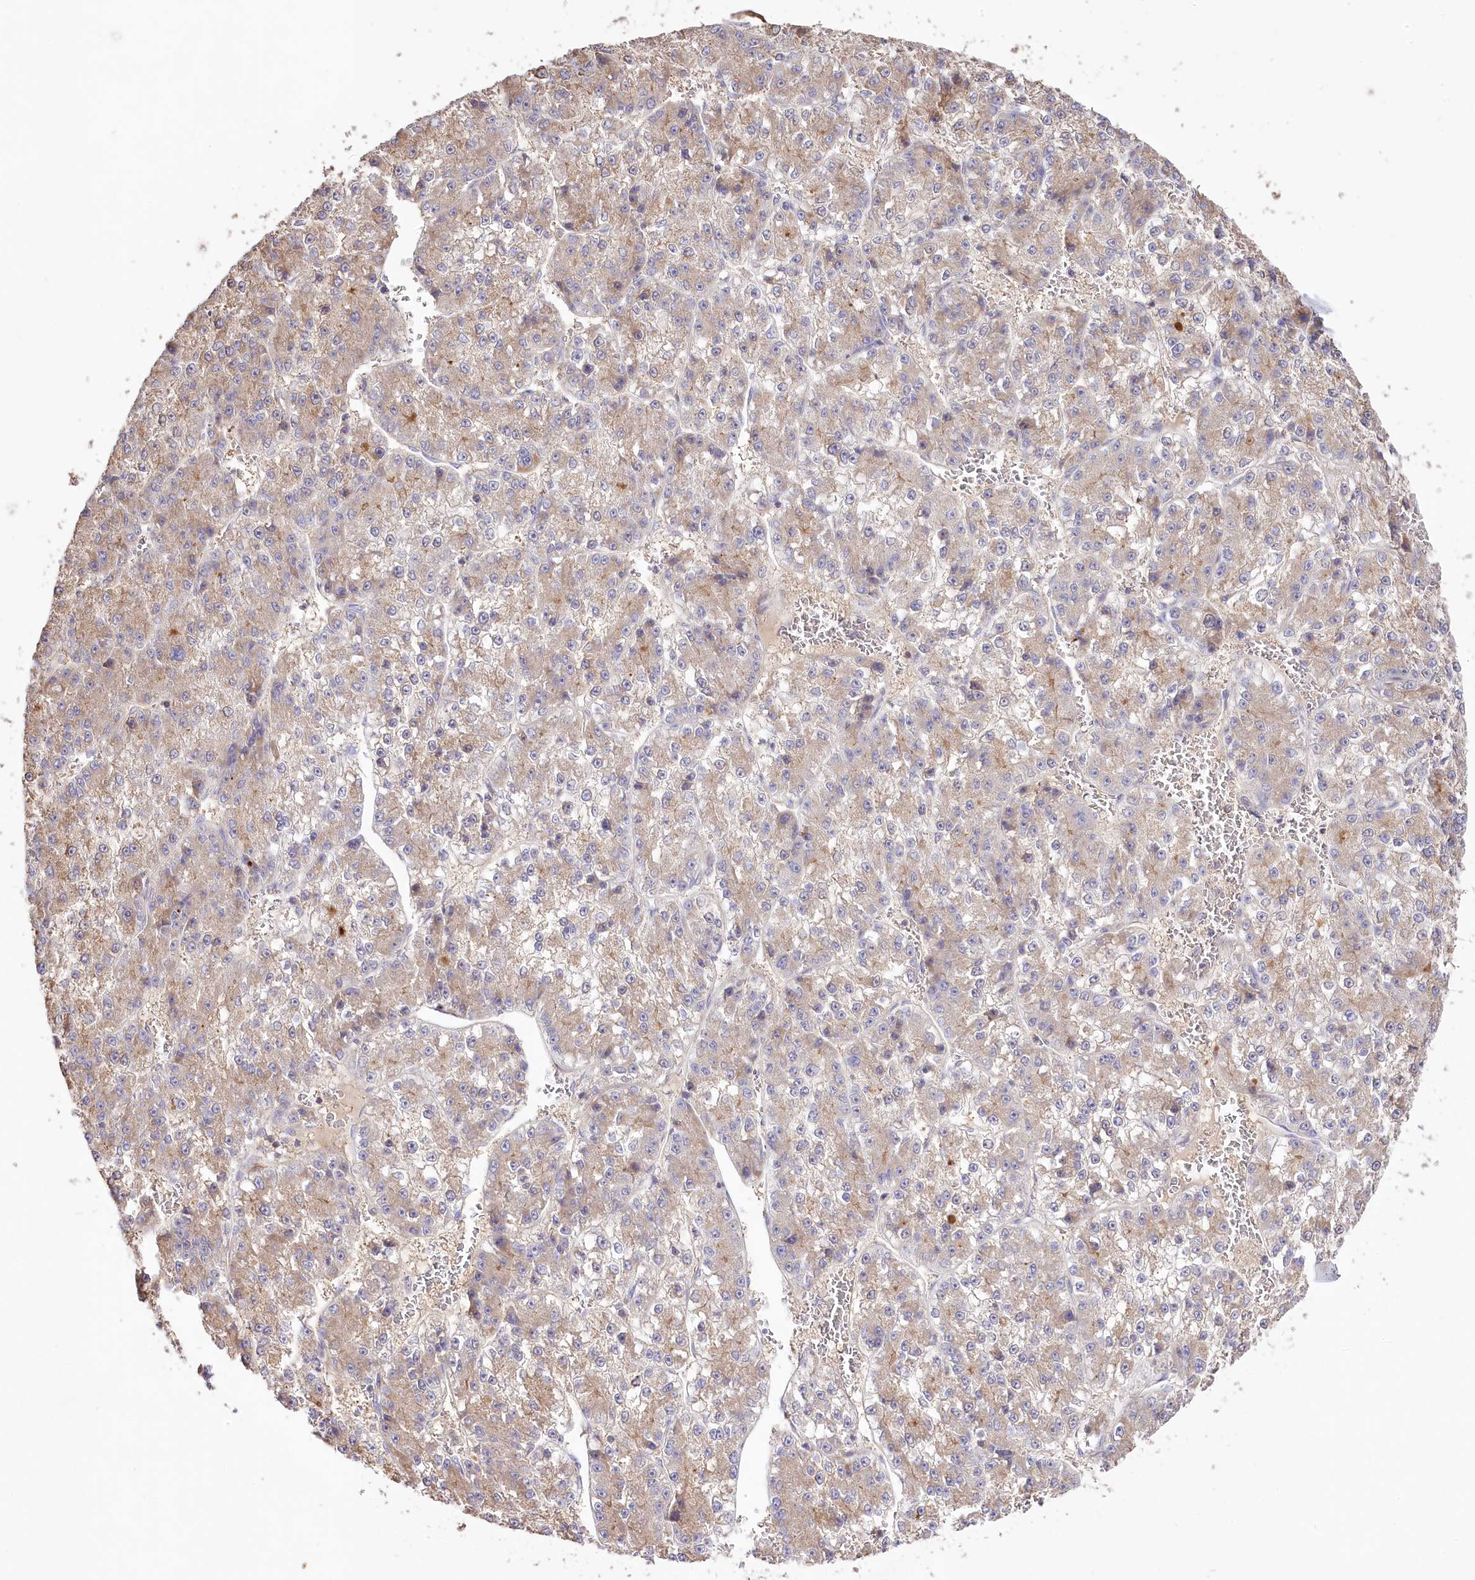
{"staining": {"intensity": "weak", "quantity": "<25%", "location": "cytoplasmic/membranous"}, "tissue": "liver cancer", "cell_type": "Tumor cells", "image_type": "cancer", "snomed": [{"axis": "morphology", "description": "Carcinoma, Hepatocellular, NOS"}, {"axis": "topography", "description": "Liver"}], "caption": "Immunohistochemical staining of liver hepatocellular carcinoma displays no significant positivity in tumor cells.", "gene": "SLC6A11", "patient": {"sex": "female", "age": 73}}